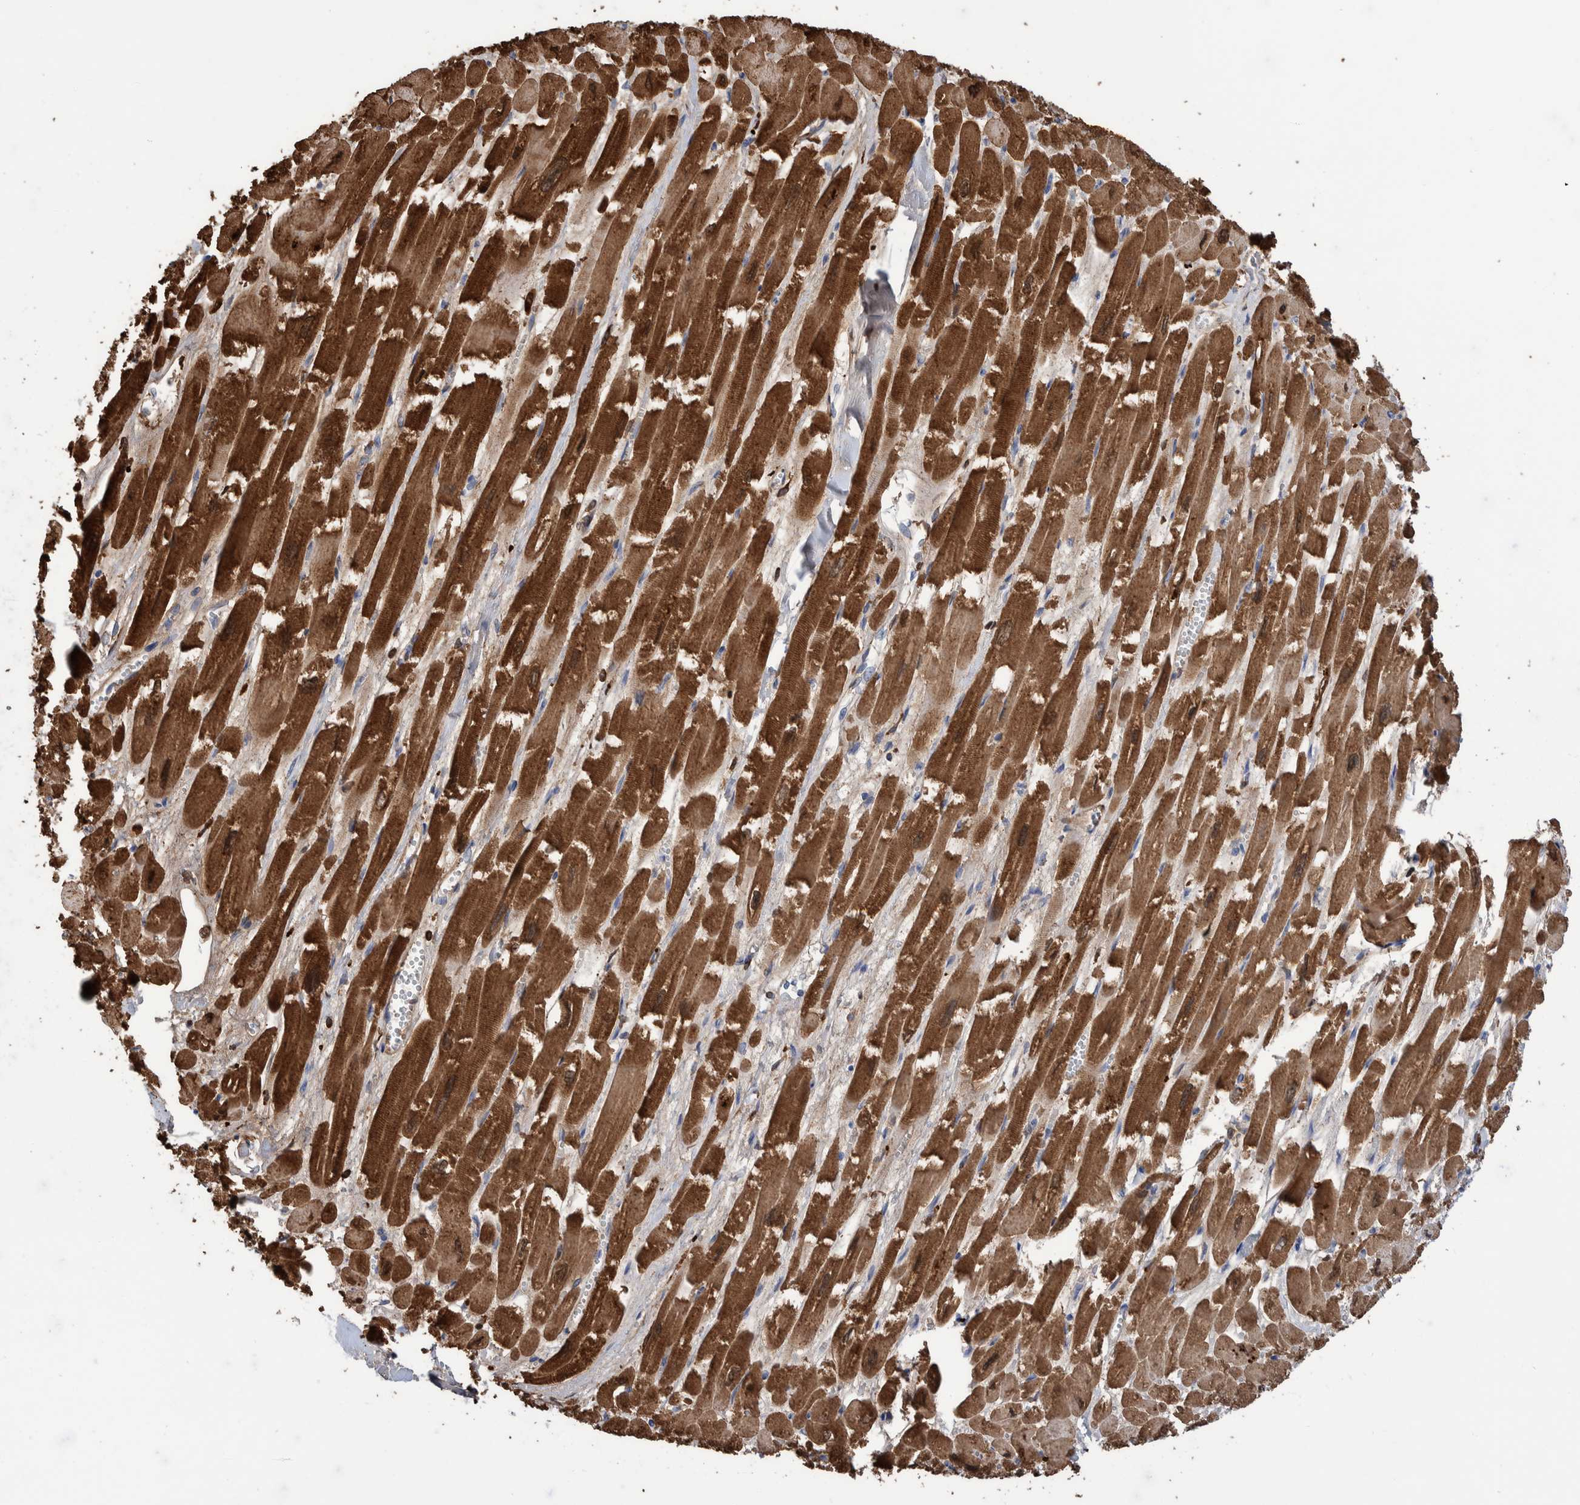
{"staining": {"intensity": "strong", "quantity": ">75%", "location": "cytoplasmic/membranous"}, "tissue": "heart muscle", "cell_type": "Cardiomyocytes", "image_type": "normal", "snomed": [{"axis": "morphology", "description": "Normal tissue, NOS"}, {"axis": "topography", "description": "Heart"}], "caption": "A histopathology image of heart muscle stained for a protein demonstrates strong cytoplasmic/membranous brown staining in cardiomyocytes. (DAB IHC with brightfield microscopy, high magnification).", "gene": "DECR1", "patient": {"sex": "male", "age": 54}}